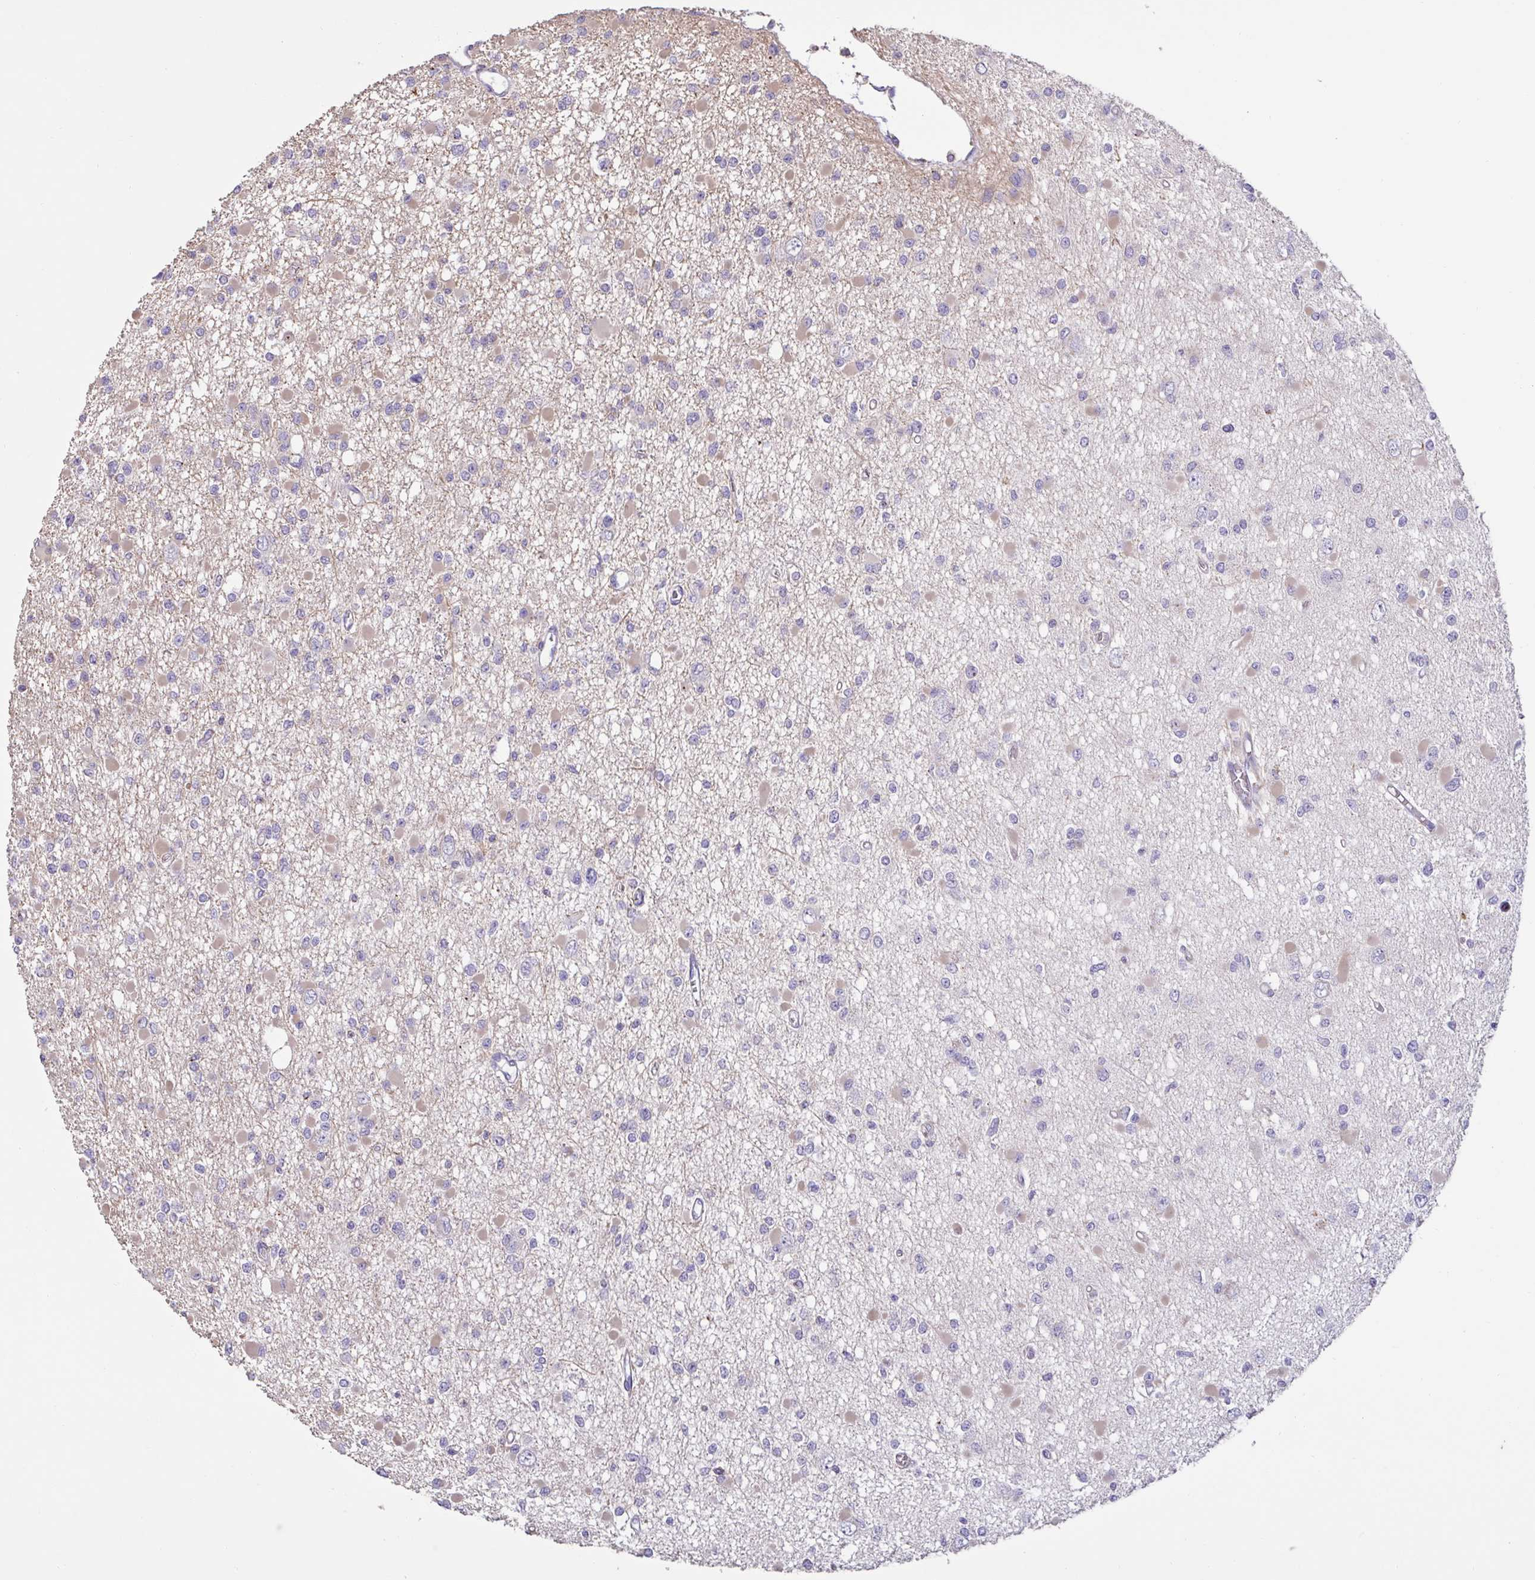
{"staining": {"intensity": "negative", "quantity": "none", "location": "none"}, "tissue": "glioma", "cell_type": "Tumor cells", "image_type": "cancer", "snomed": [{"axis": "morphology", "description": "Glioma, malignant, Low grade"}, {"axis": "topography", "description": "Brain"}], "caption": "An immunohistochemistry micrograph of low-grade glioma (malignant) is shown. There is no staining in tumor cells of low-grade glioma (malignant).", "gene": "CHMP5", "patient": {"sex": "female", "age": 22}}